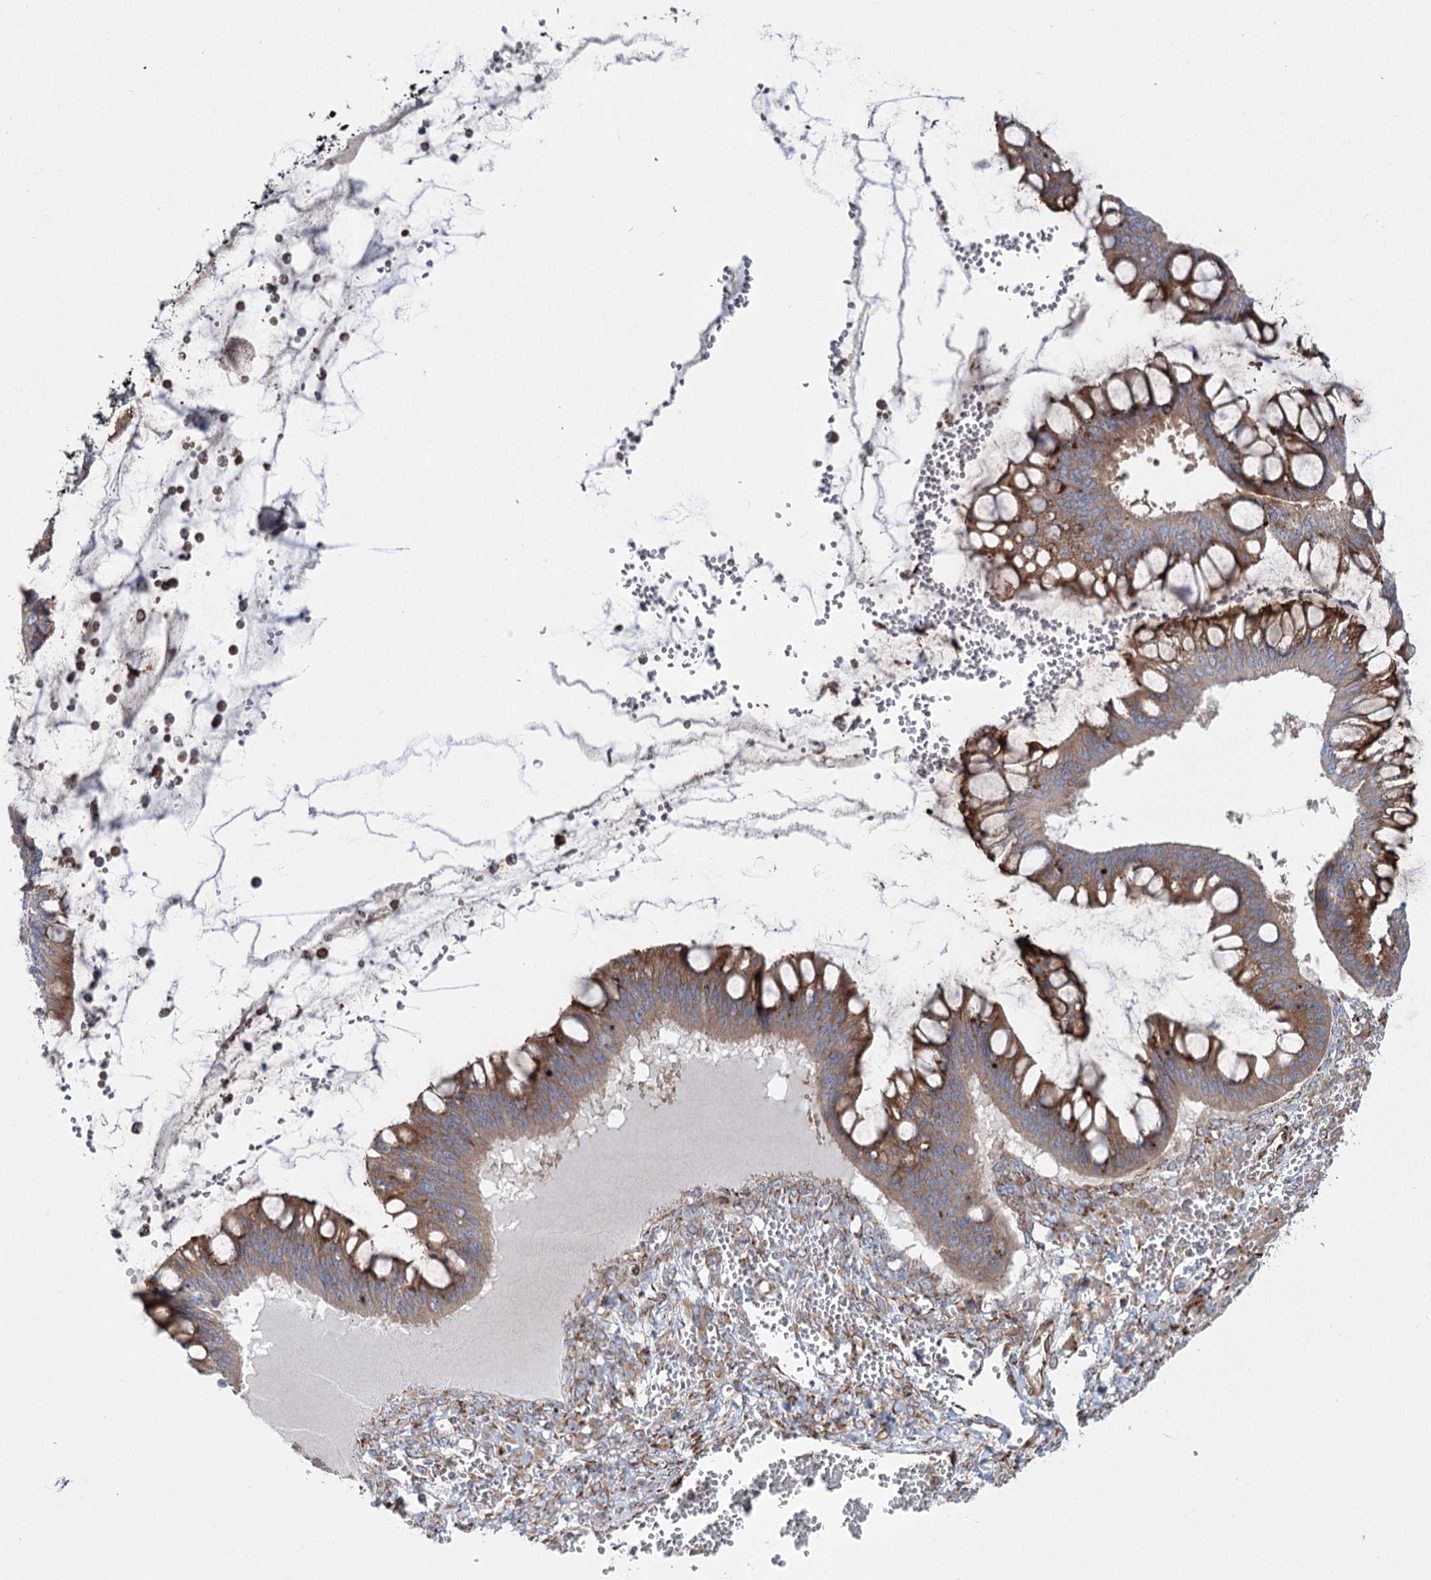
{"staining": {"intensity": "moderate", "quantity": ">75%", "location": "cytoplasmic/membranous"}, "tissue": "ovarian cancer", "cell_type": "Tumor cells", "image_type": "cancer", "snomed": [{"axis": "morphology", "description": "Cystadenocarcinoma, mucinous, NOS"}, {"axis": "topography", "description": "Ovary"}], "caption": "Protein expression analysis of human ovarian cancer (mucinous cystadenocarcinoma) reveals moderate cytoplasmic/membranous expression in about >75% of tumor cells. (brown staining indicates protein expression, while blue staining denotes nuclei).", "gene": "POGLUT1", "patient": {"sex": "female", "age": 73}}